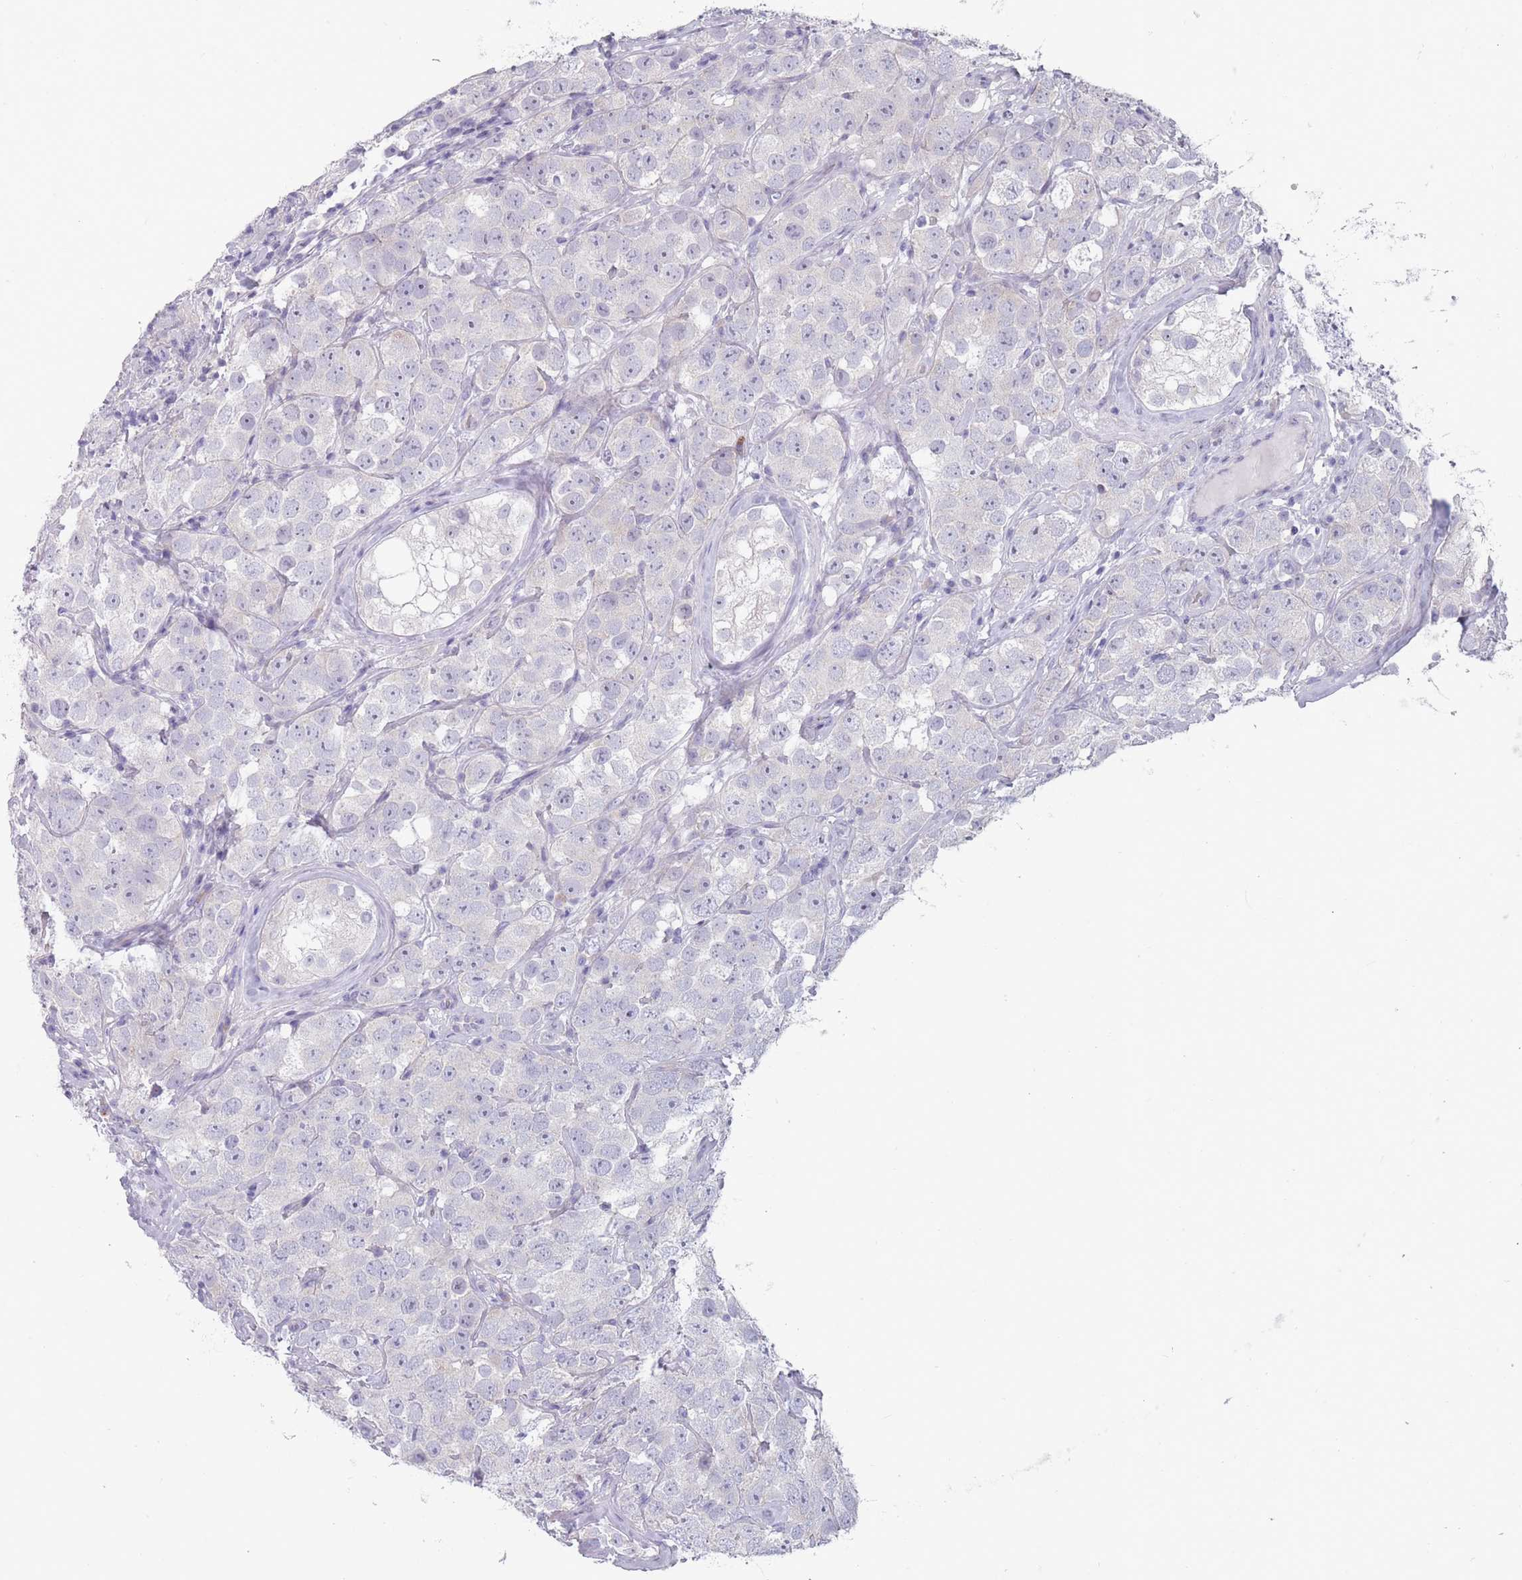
{"staining": {"intensity": "negative", "quantity": "none", "location": "none"}, "tissue": "testis cancer", "cell_type": "Tumor cells", "image_type": "cancer", "snomed": [{"axis": "morphology", "description": "Seminoma, NOS"}, {"axis": "topography", "description": "Testis"}], "caption": "Tumor cells are negative for brown protein staining in testis cancer.", "gene": "PAIP2B", "patient": {"sex": "male", "age": 28}}